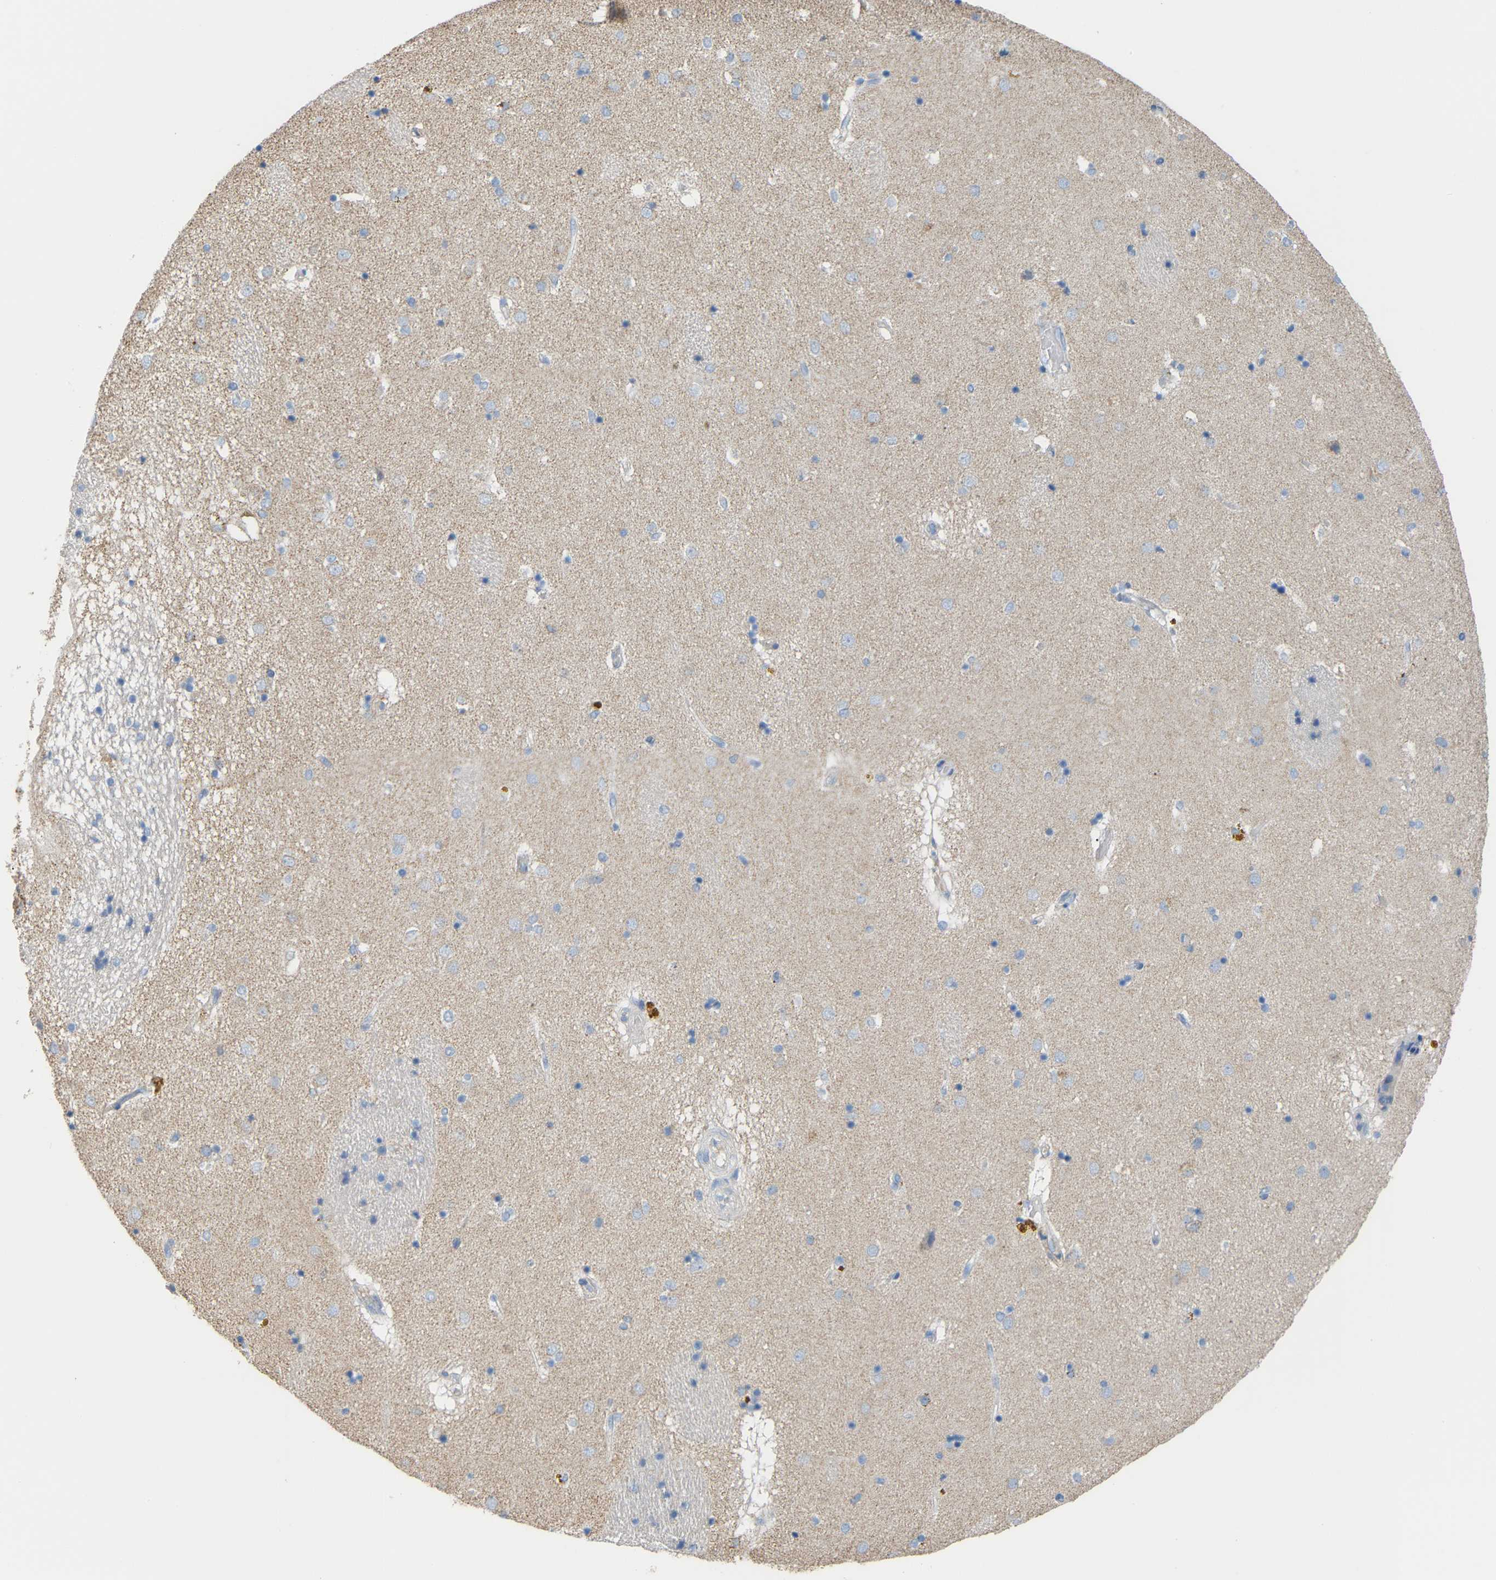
{"staining": {"intensity": "negative", "quantity": "none", "location": "none"}, "tissue": "caudate", "cell_type": "Glial cells", "image_type": "normal", "snomed": [{"axis": "morphology", "description": "Normal tissue, NOS"}, {"axis": "topography", "description": "Lateral ventricle wall"}], "caption": "A high-resolution micrograph shows immunohistochemistry staining of benign caudate, which displays no significant positivity in glial cells.", "gene": "CROT", "patient": {"sex": "male", "age": 70}}